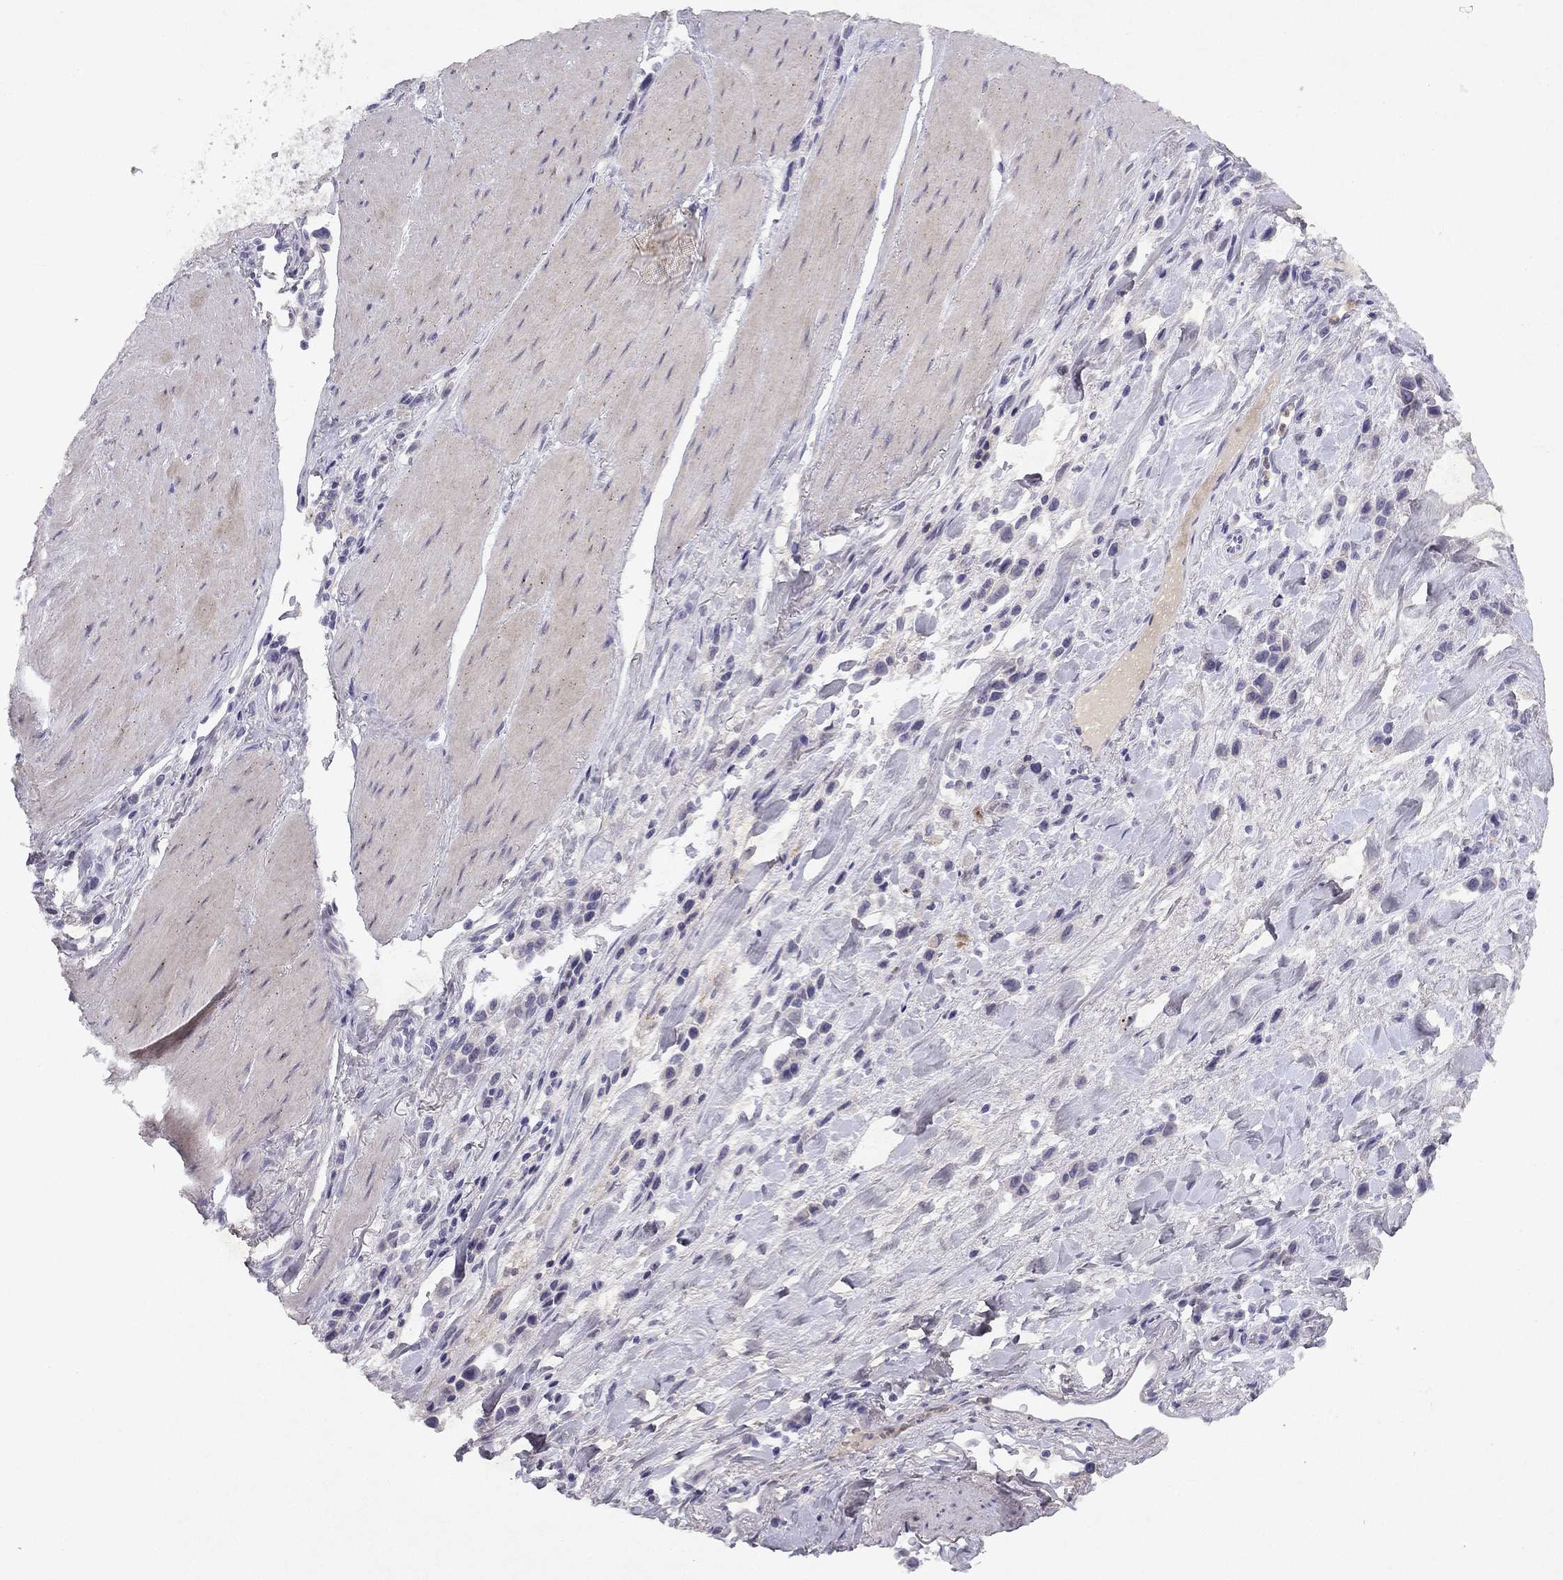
{"staining": {"intensity": "negative", "quantity": "none", "location": "none"}, "tissue": "stomach cancer", "cell_type": "Tumor cells", "image_type": "cancer", "snomed": [{"axis": "morphology", "description": "Adenocarcinoma, NOS"}, {"axis": "topography", "description": "Stomach"}], "caption": "DAB immunohistochemical staining of adenocarcinoma (stomach) exhibits no significant staining in tumor cells. The staining is performed using DAB brown chromogen with nuclei counter-stained in using hematoxylin.", "gene": "SLC6A4", "patient": {"sex": "male", "age": 47}}